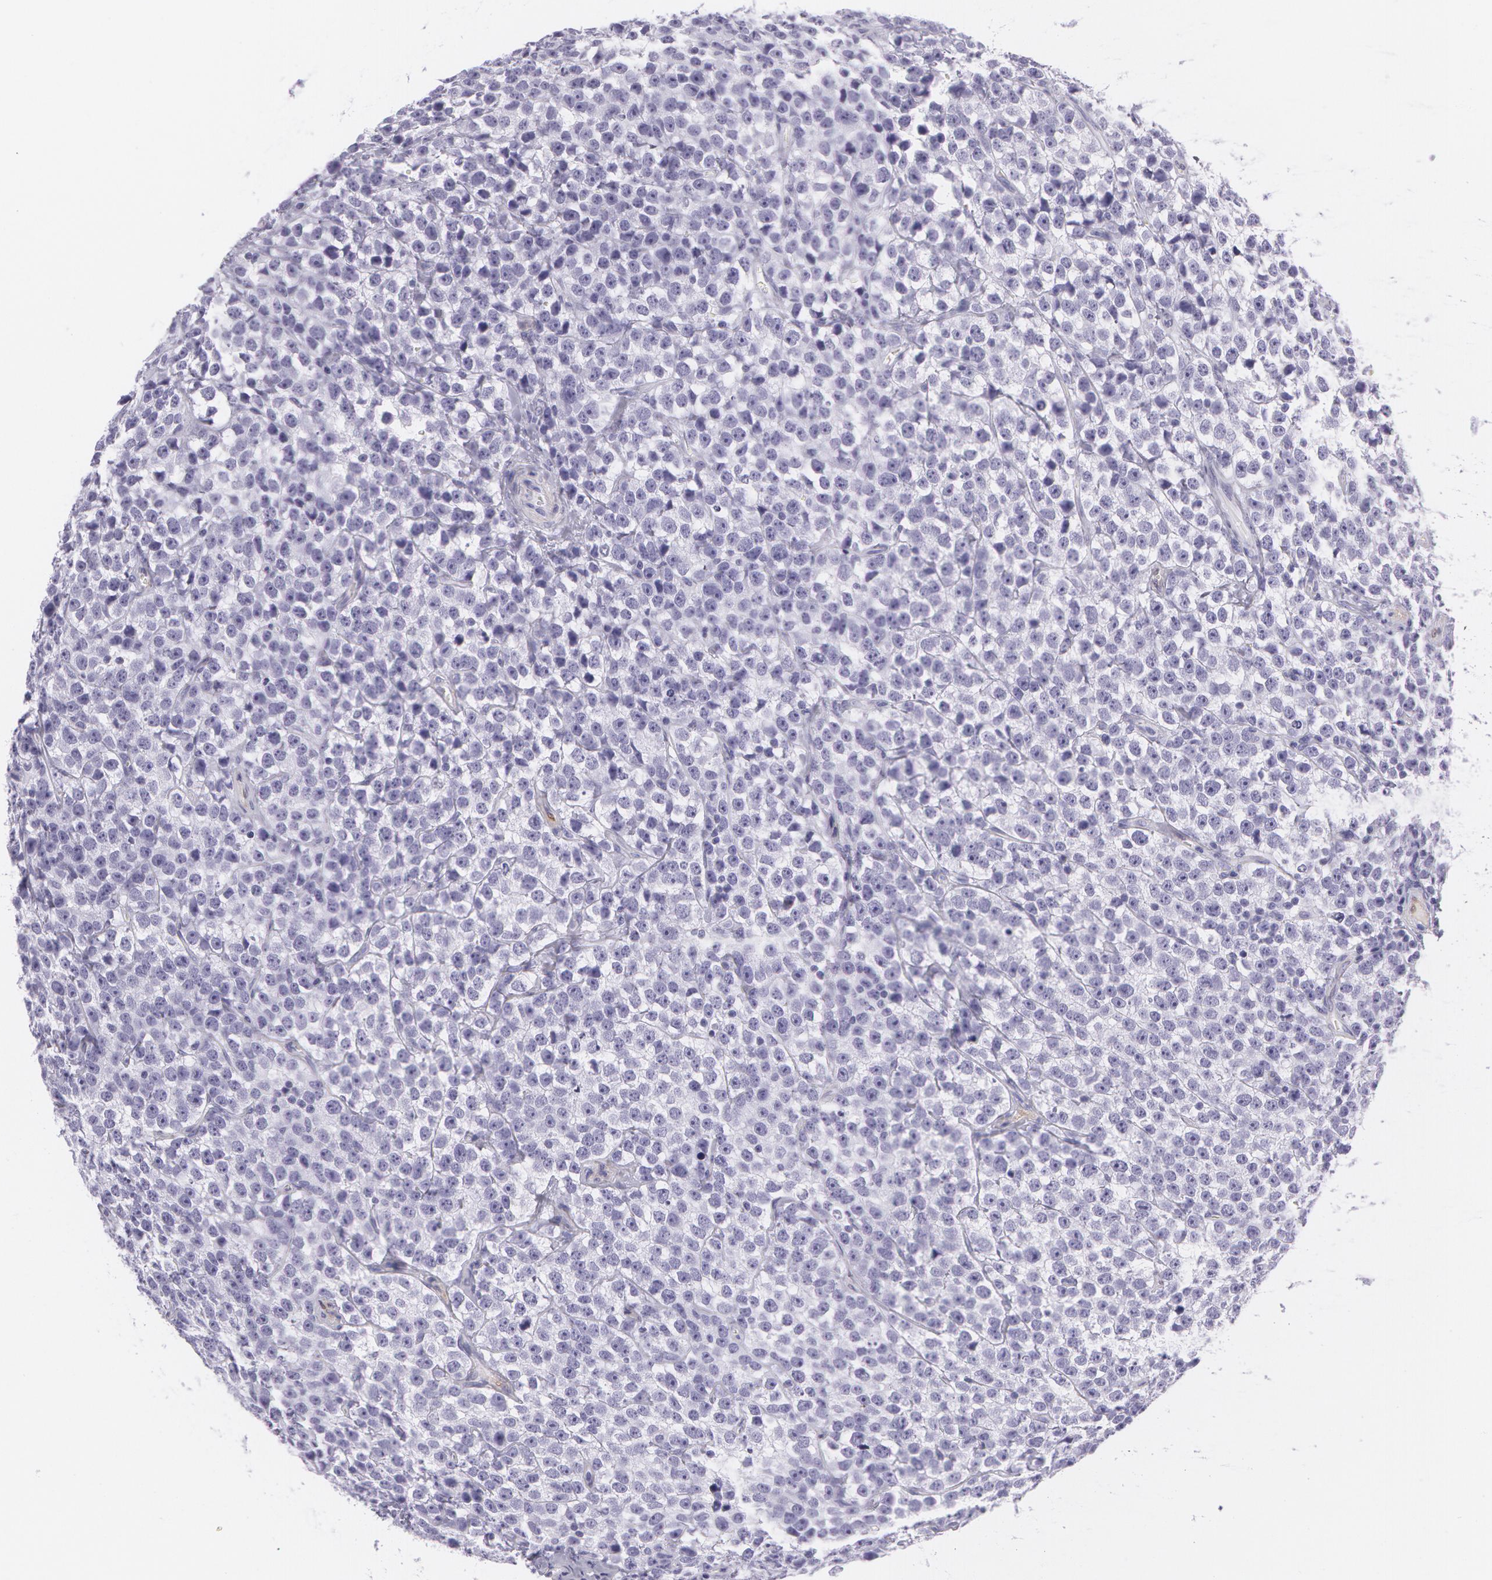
{"staining": {"intensity": "negative", "quantity": "none", "location": "none"}, "tissue": "testis cancer", "cell_type": "Tumor cells", "image_type": "cancer", "snomed": [{"axis": "morphology", "description": "Seminoma, NOS"}, {"axis": "topography", "description": "Testis"}], "caption": "There is no significant expression in tumor cells of seminoma (testis).", "gene": "SNCG", "patient": {"sex": "male", "age": 25}}